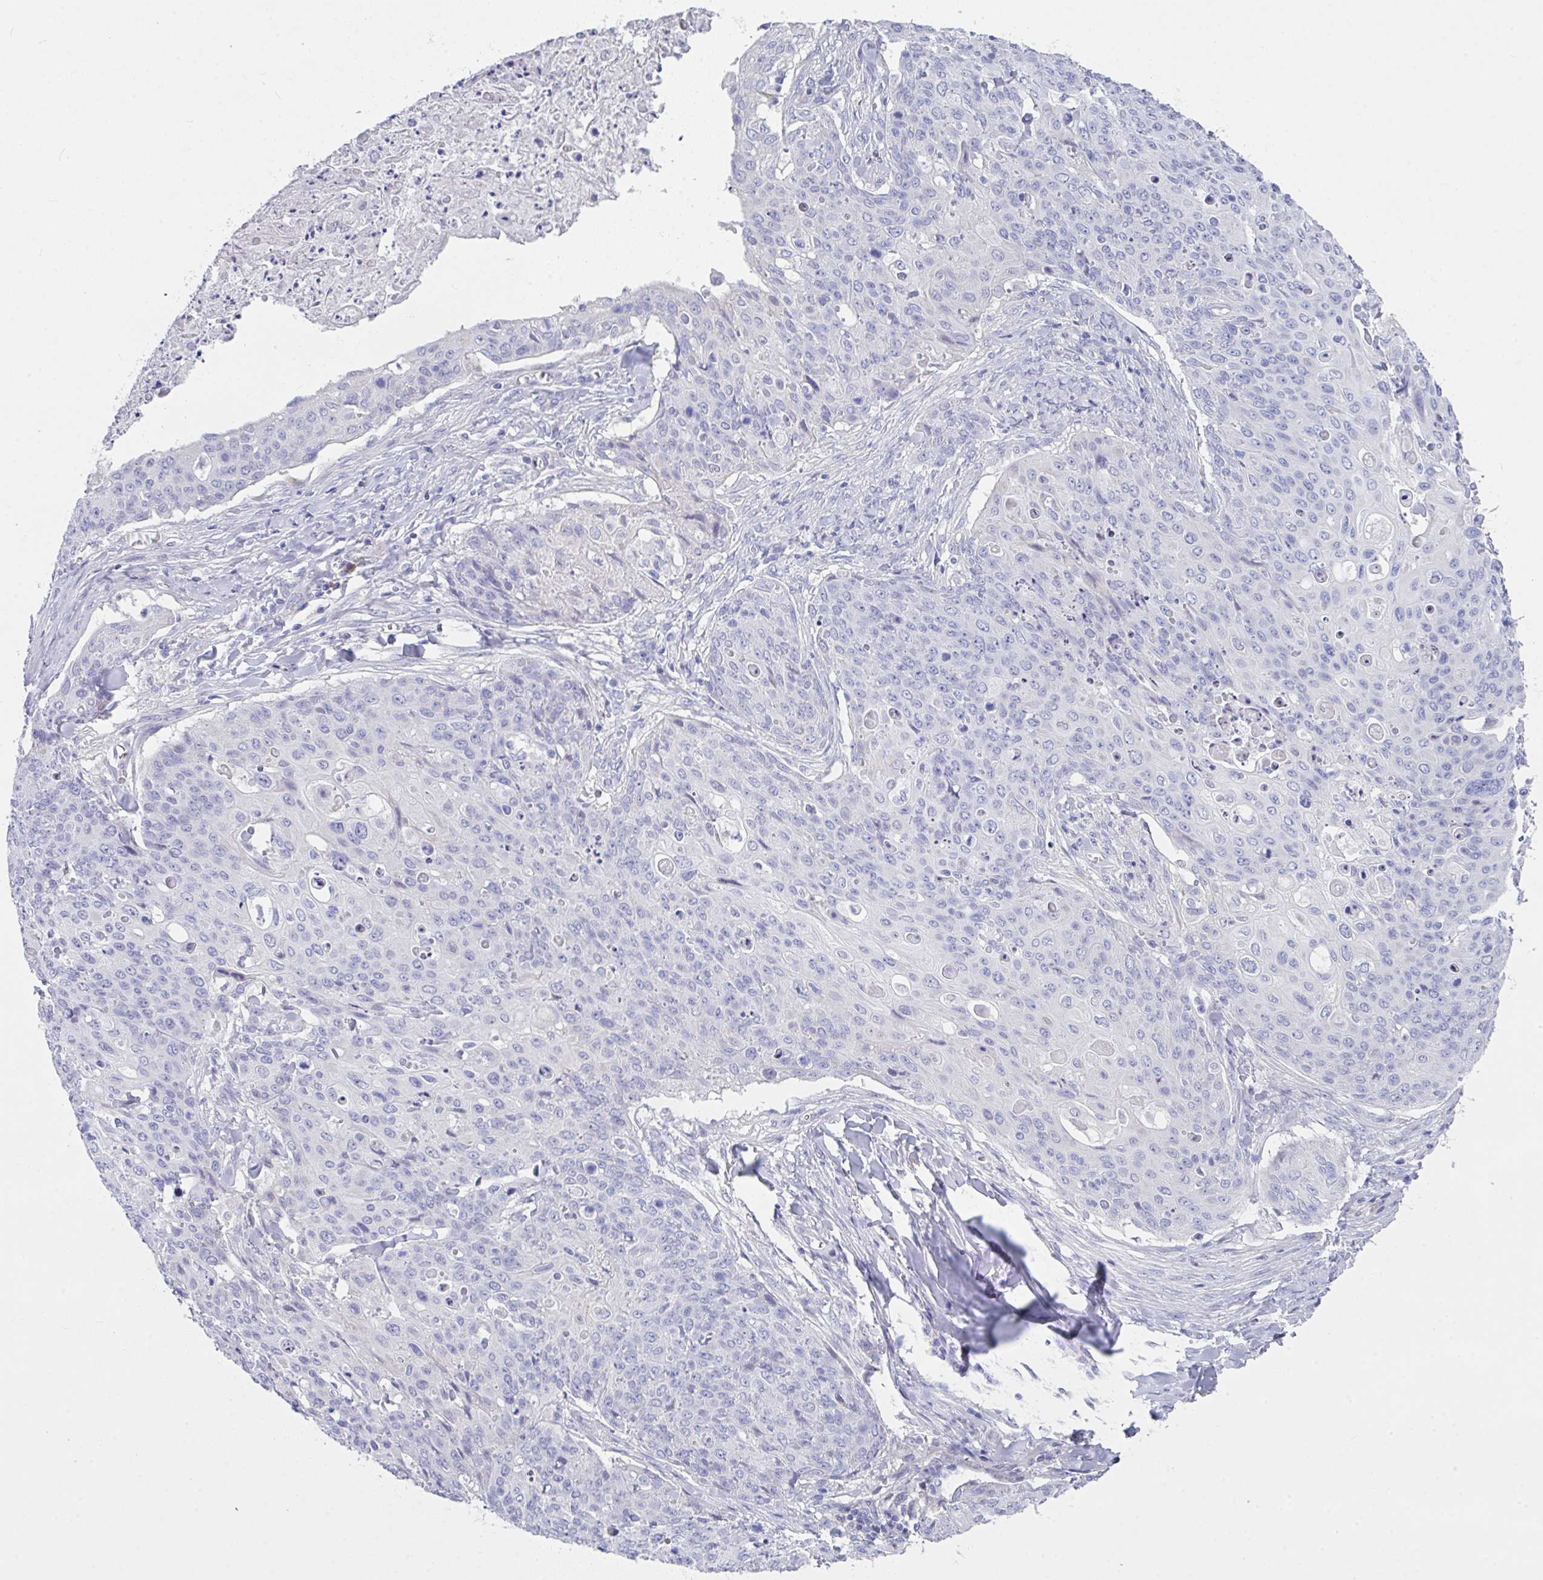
{"staining": {"intensity": "negative", "quantity": "none", "location": "none"}, "tissue": "skin cancer", "cell_type": "Tumor cells", "image_type": "cancer", "snomed": [{"axis": "morphology", "description": "Squamous cell carcinoma, NOS"}, {"axis": "topography", "description": "Skin"}, {"axis": "topography", "description": "Vulva"}], "caption": "Human squamous cell carcinoma (skin) stained for a protein using immunohistochemistry (IHC) reveals no positivity in tumor cells.", "gene": "FBXO47", "patient": {"sex": "female", "age": 85}}